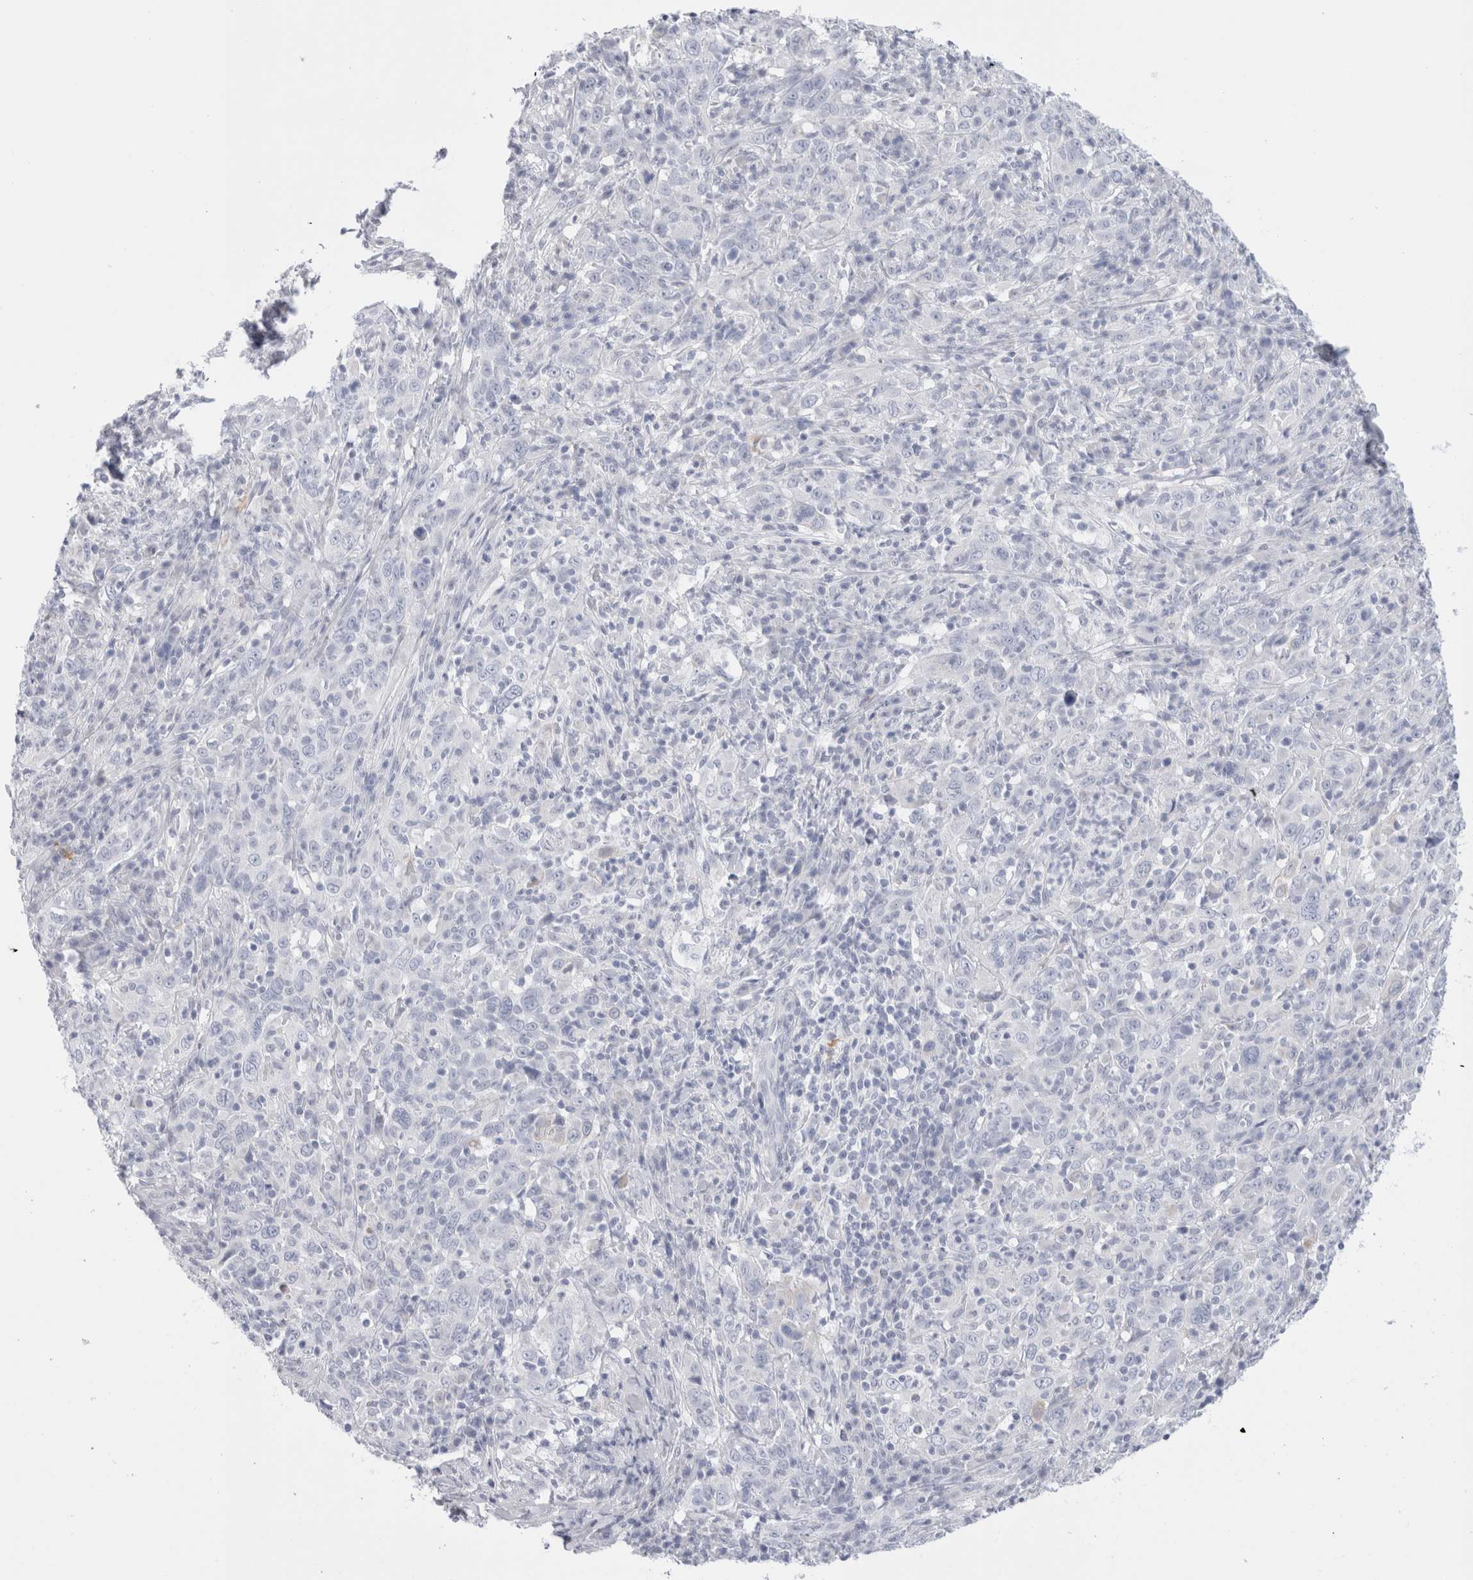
{"staining": {"intensity": "negative", "quantity": "none", "location": "none"}, "tissue": "cervical cancer", "cell_type": "Tumor cells", "image_type": "cancer", "snomed": [{"axis": "morphology", "description": "Squamous cell carcinoma, NOS"}, {"axis": "topography", "description": "Cervix"}], "caption": "Protein analysis of cervical cancer (squamous cell carcinoma) reveals no significant expression in tumor cells.", "gene": "MUC15", "patient": {"sex": "female", "age": 46}}